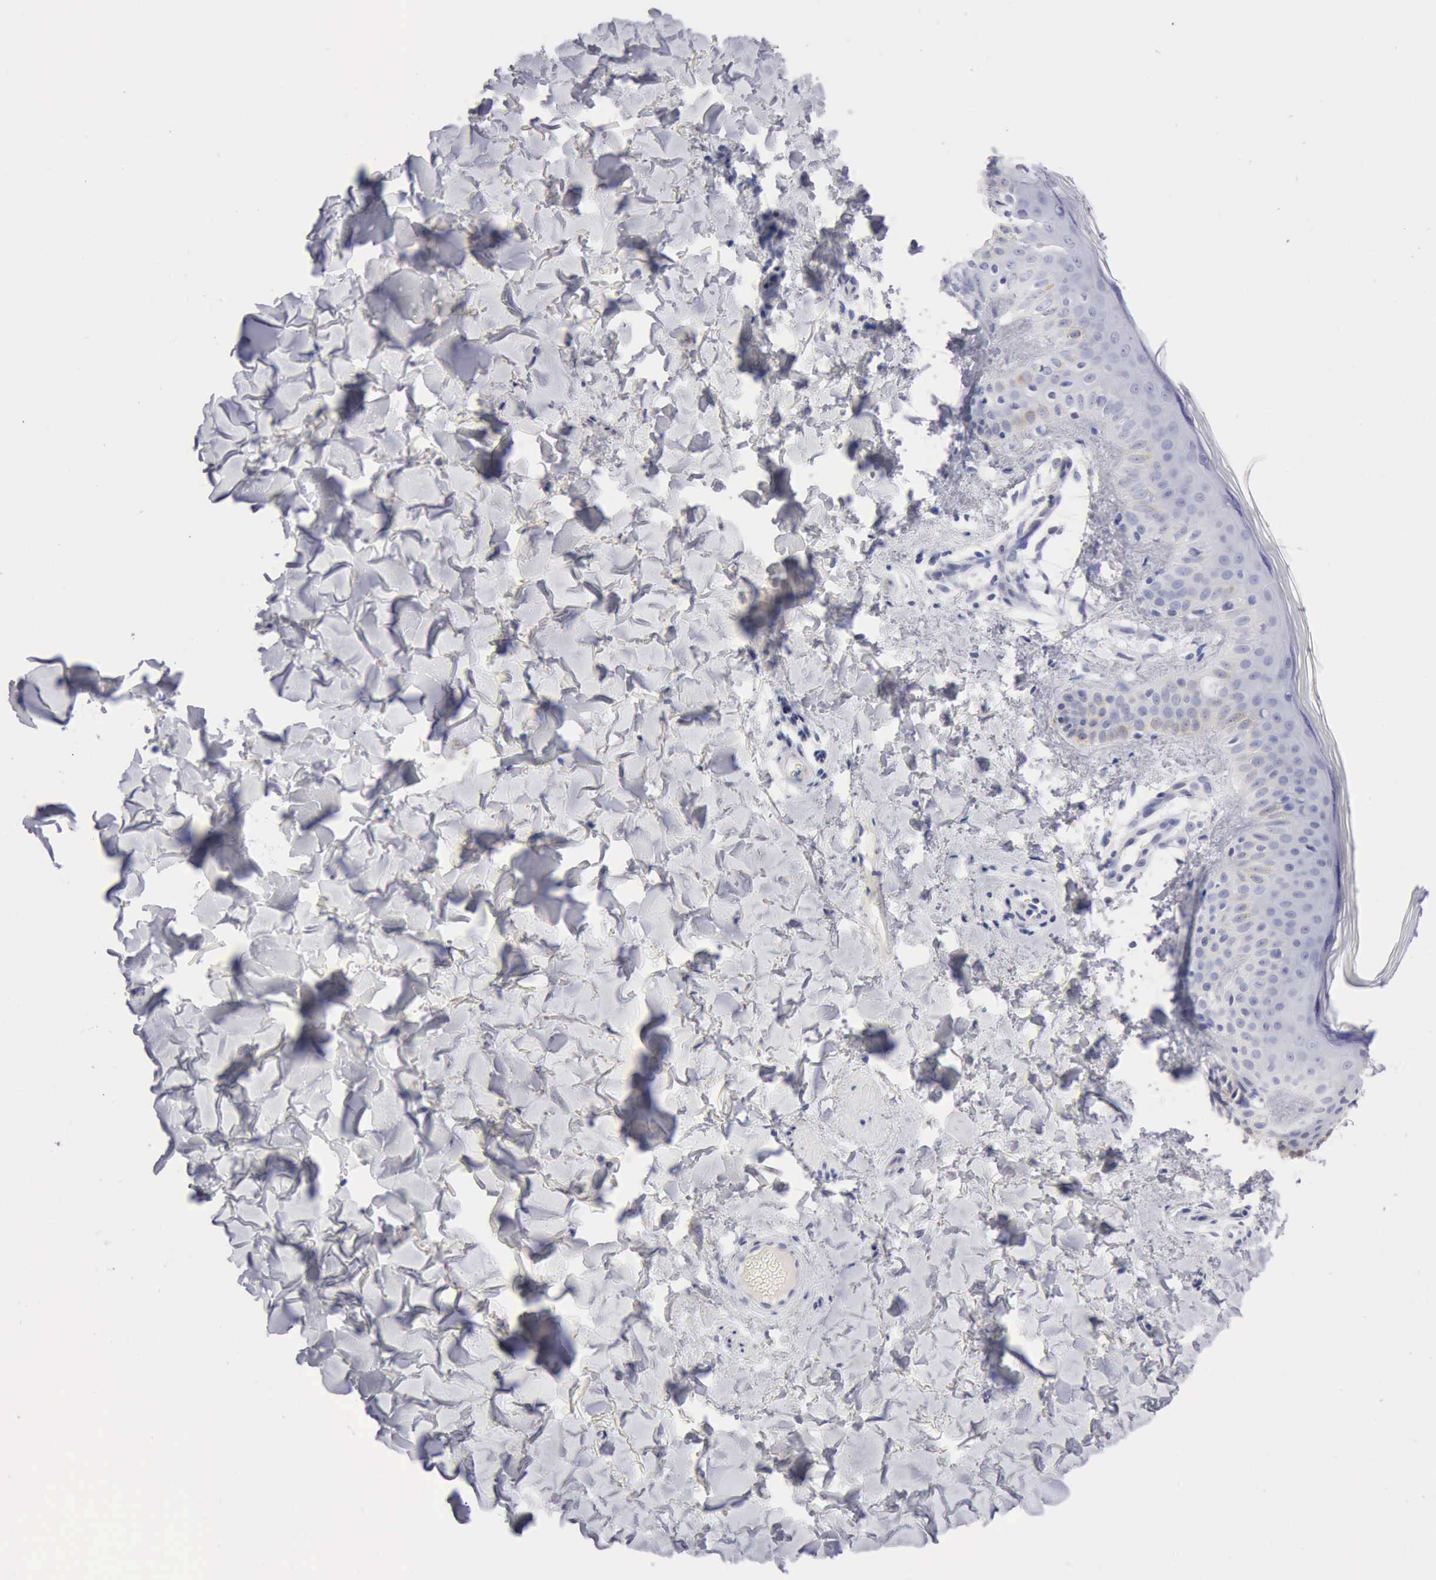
{"staining": {"intensity": "negative", "quantity": "none", "location": "none"}, "tissue": "skin", "cell_type": "Fibroblasts", "image_type": "normal", "snomed": [{"axis": "morphology", "description": "Normal tissue, NOS"}, {"axis": "topography", "description": "Skin"}], "caption": "Immunohistochemical staining of benign human skin displays no significant expression in fibroblasts. Nuclei are stained in blue.", "gene": "ANGEL1", "patient": {"sex": "male", "age": 32}}